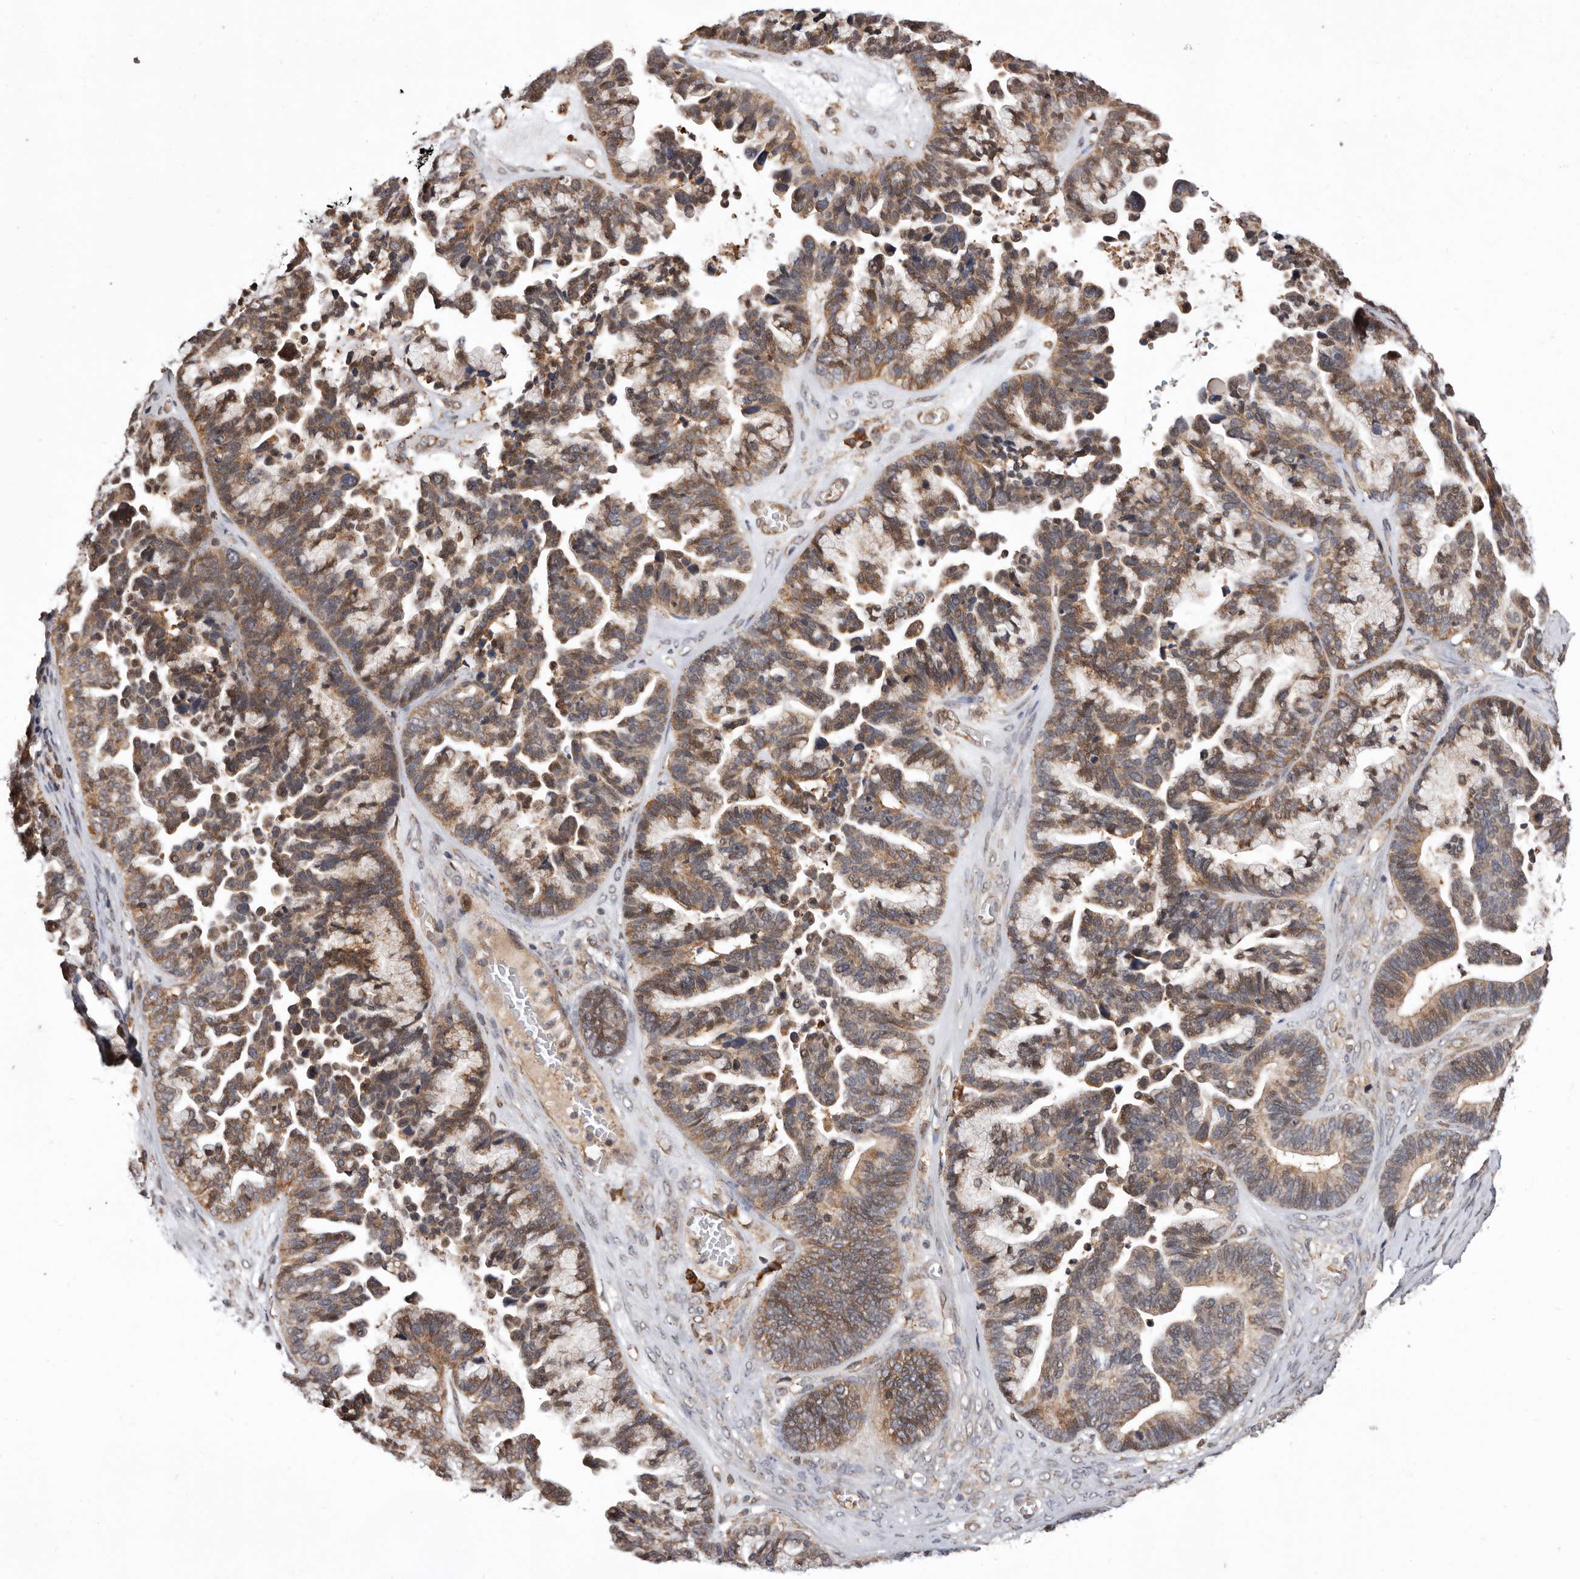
{"staining": {"intensity": "moderate", "quantity": ">75%", "location": "cytoplasmic/membranous"}, "tissue": "ovarian cancer", "cell_type": "Tumor cells", "image_type": "cancer", "snomed": [{"axis": "morphology", "description": "Cystadenocarcinoma, serous, NOS"}, {"axis": "topography", "description": "Ovary"}], "caption": "Serous cystadenocarcinoma (ovarian) stained with DAB (3,3'-diaminobenzidine) immunohistochemistry (IHC) displays medium levels of moderate cytoplasmic/membranous positivity in approximately >75% of tumor cells. The protein is stained brown, and the nuclei are stained in blue (DAB (3,3'-diaminobenzidine) IHC with brightfield microscopy, high magnification).", "gene": "RRM2B", "patient": {"sex": "female", "age": 56}}